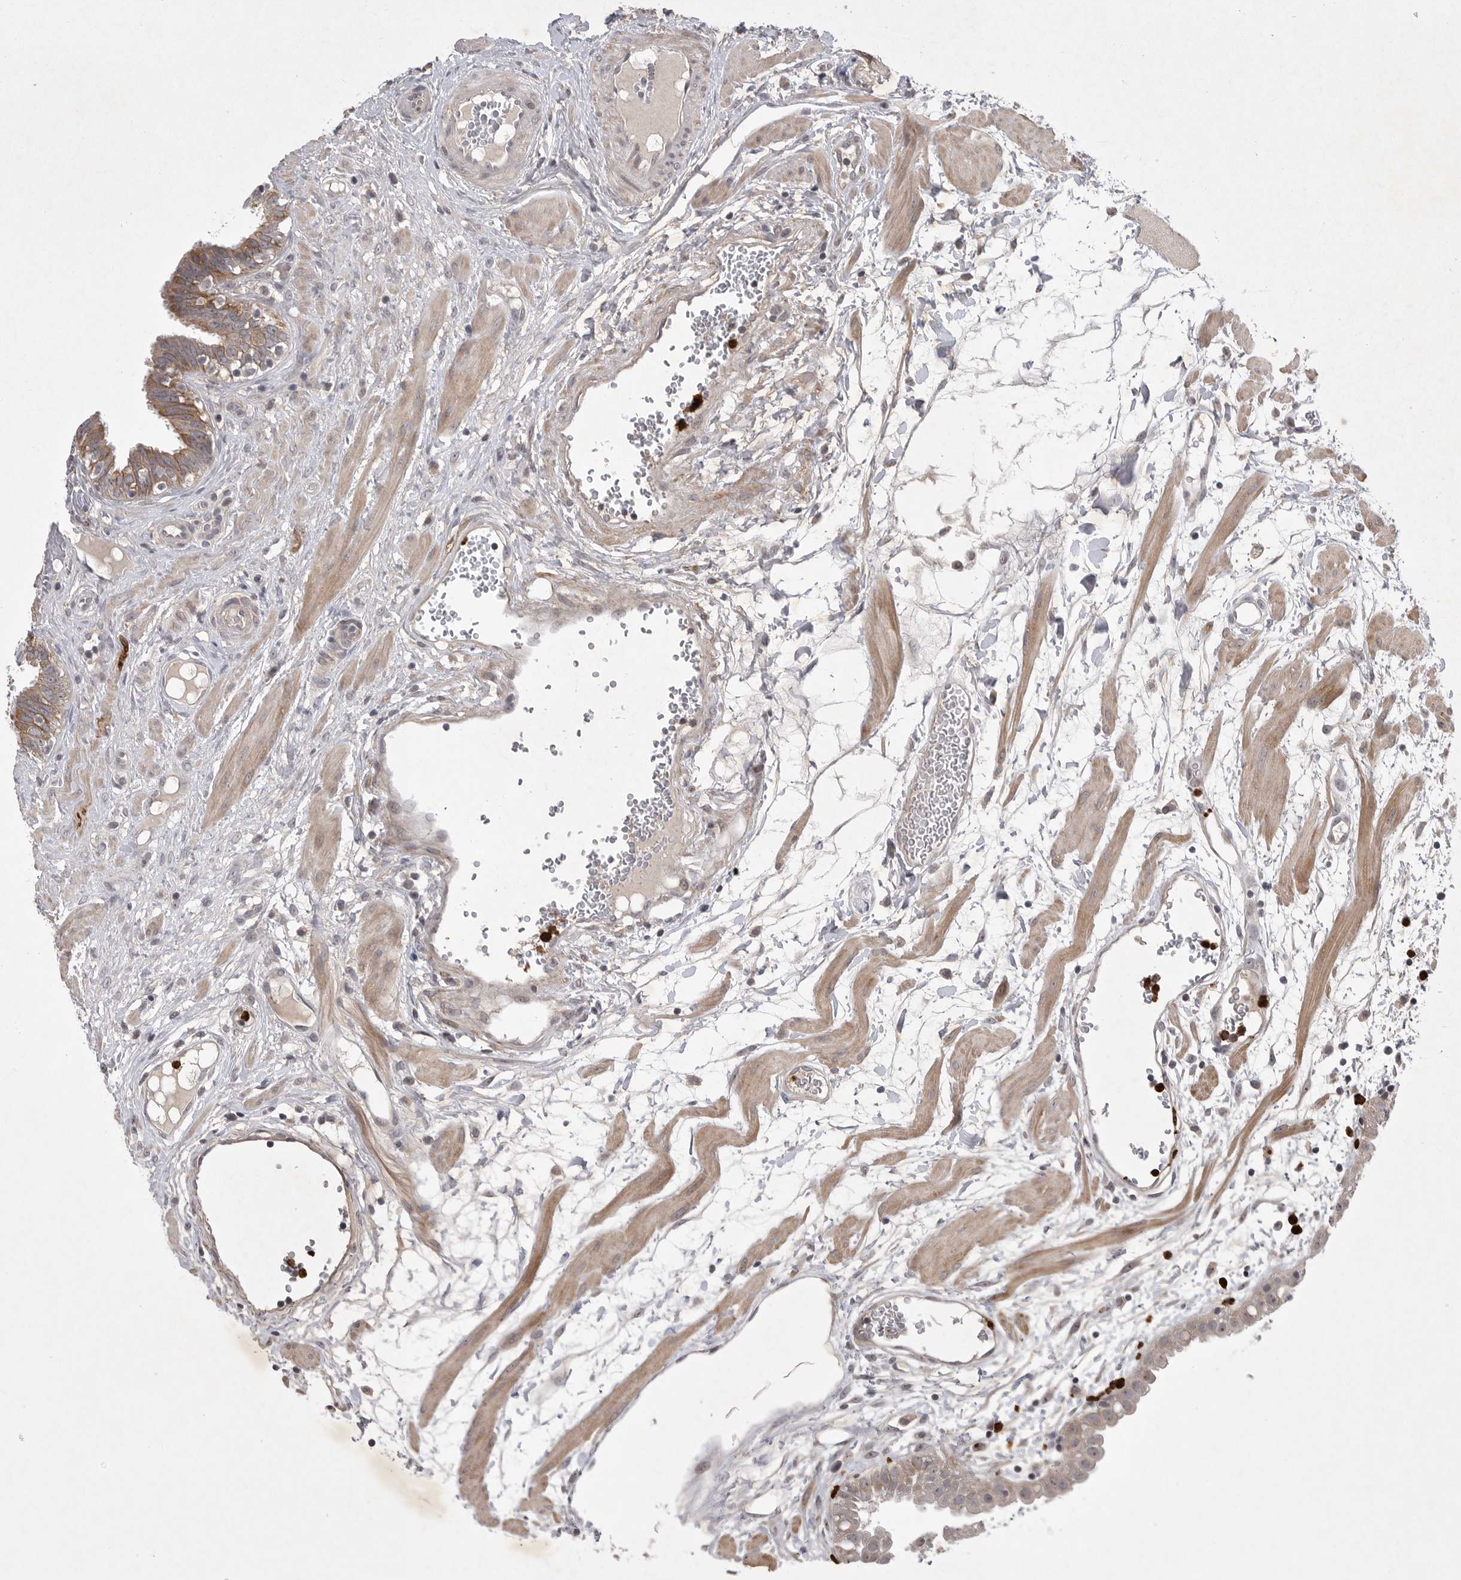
{"staining": {"intensity": "moderate", "quantity": ">75%", "location": "cytoplasmic/membranous"}, "tissue": "fallopian tube", "cell_type": "Glandular cells", "image_type": "normal", "snomed": [{"axis": "morphology", "description": "Normal tissue, NOS"}, {"axis": "topography", "description": "Fallopian tube"}, {"axis": "topography", "description": "Placenta"}], "caption": "Immunohistochemistry photomicrograph of normal fallopian tube stained for a protein (brown), which reveals medium levels of moderate cytoplasmic/membranous positivity in about >75% of glandular cells.", "gene": "UBE3D", "patient": {"sex": "female", "age": 32}}